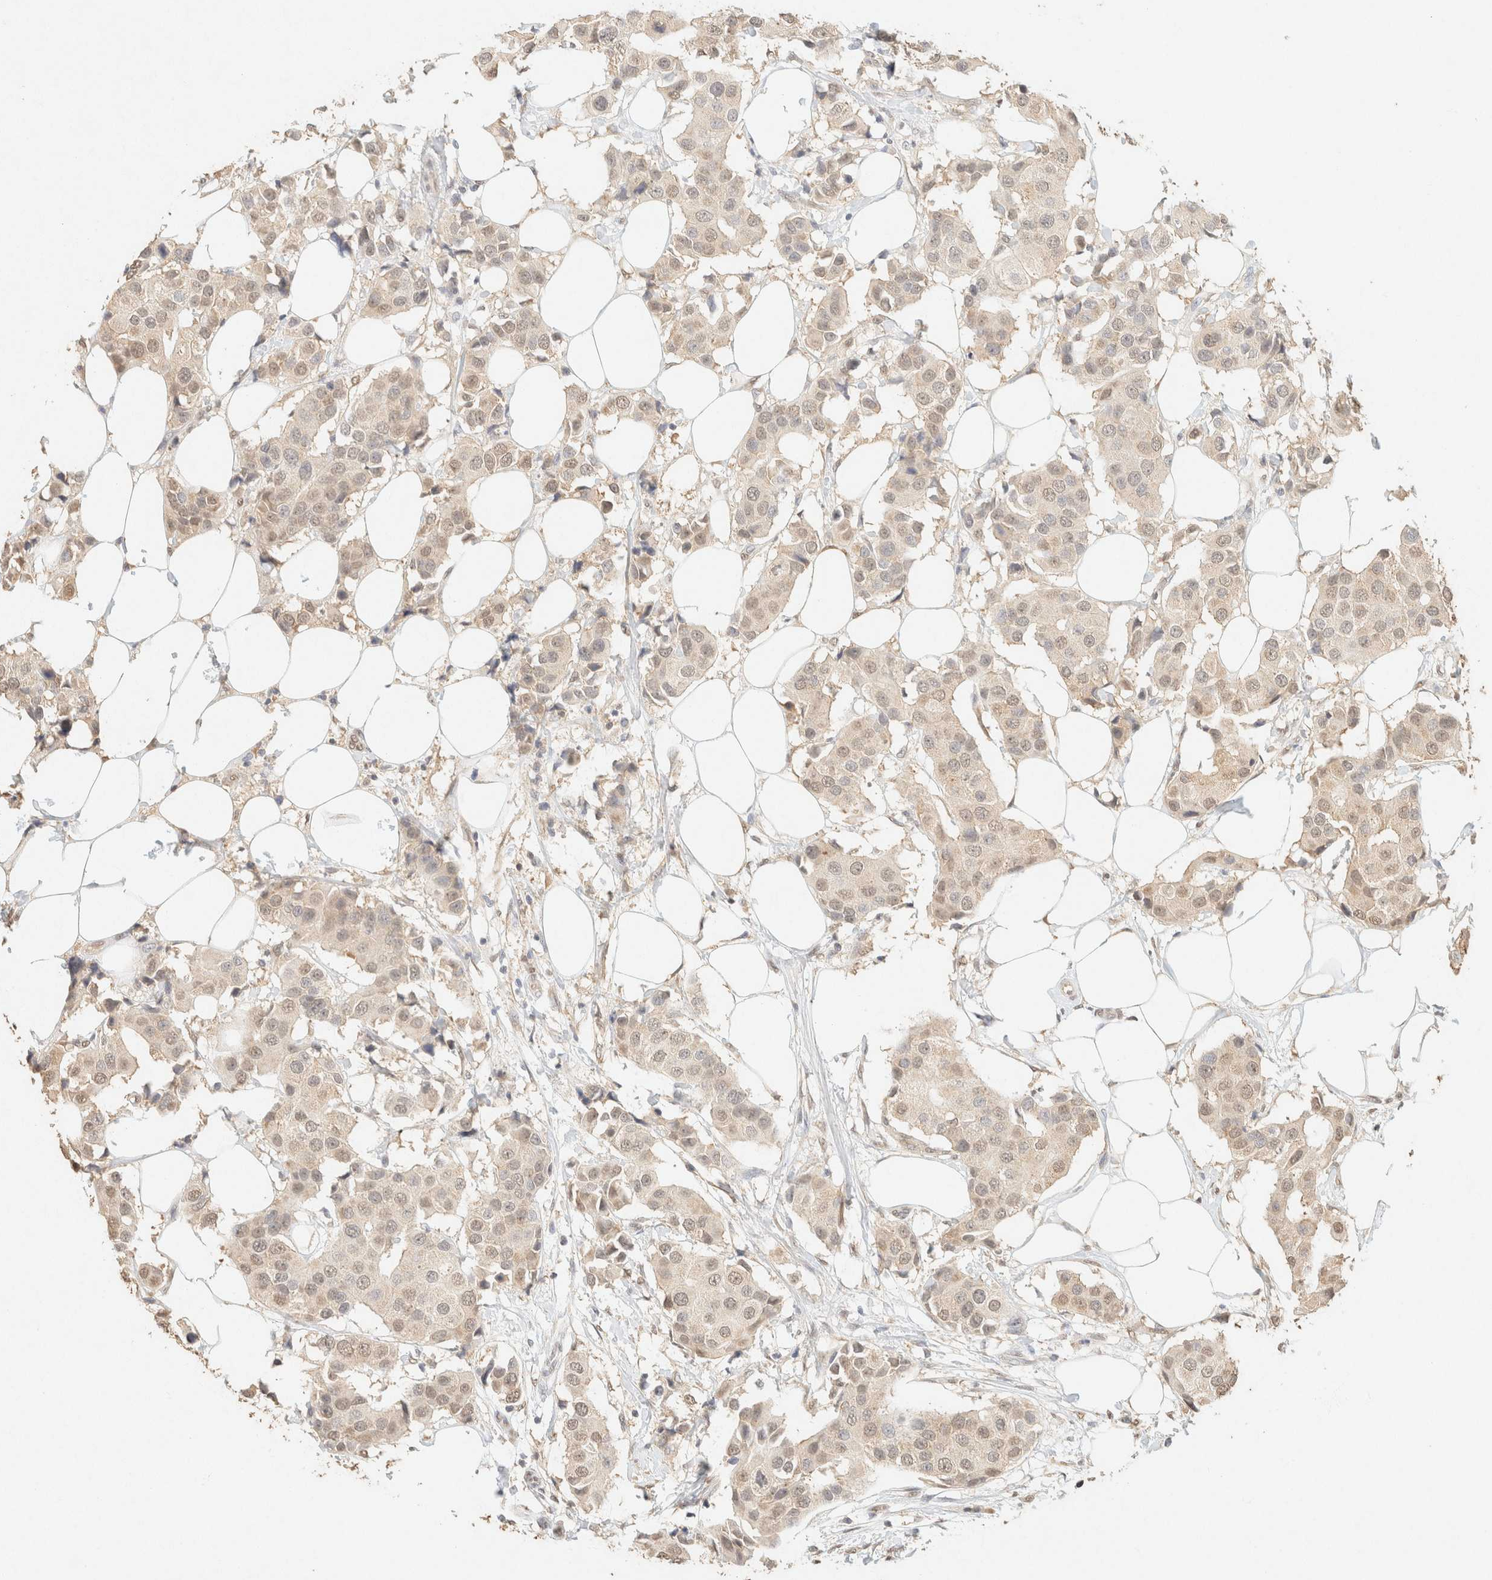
{"staining": {"intensity": "weak", "quantity": ">75%", "location": "cytoplasmic/membranous,nuclear"}, "tissue": "breast cancer", "cell_type": "Tumor cells", "image_type": "cancer", "snomed": [{"axis": "morphology", "description": "Normal tissue, NOS"}, {"axis": "morphology", "description": "Duct carcinoma"}, {"axis": "topography", "description": "Breast"}], "caption": "Immunohistochemical staining of human breast cancer exhibits low levels of weak cytoplasmic/membranous and nuclear protein expression in approximately >75% of tumor cells. (Stains: DAB (3,3'-diaminobenzidine) in brown, nuclei in blue, Microscopy: brightfield microscopy at high magnification).", "gene": "S100A13", "patient": {"sex": "female", "age": 39}}